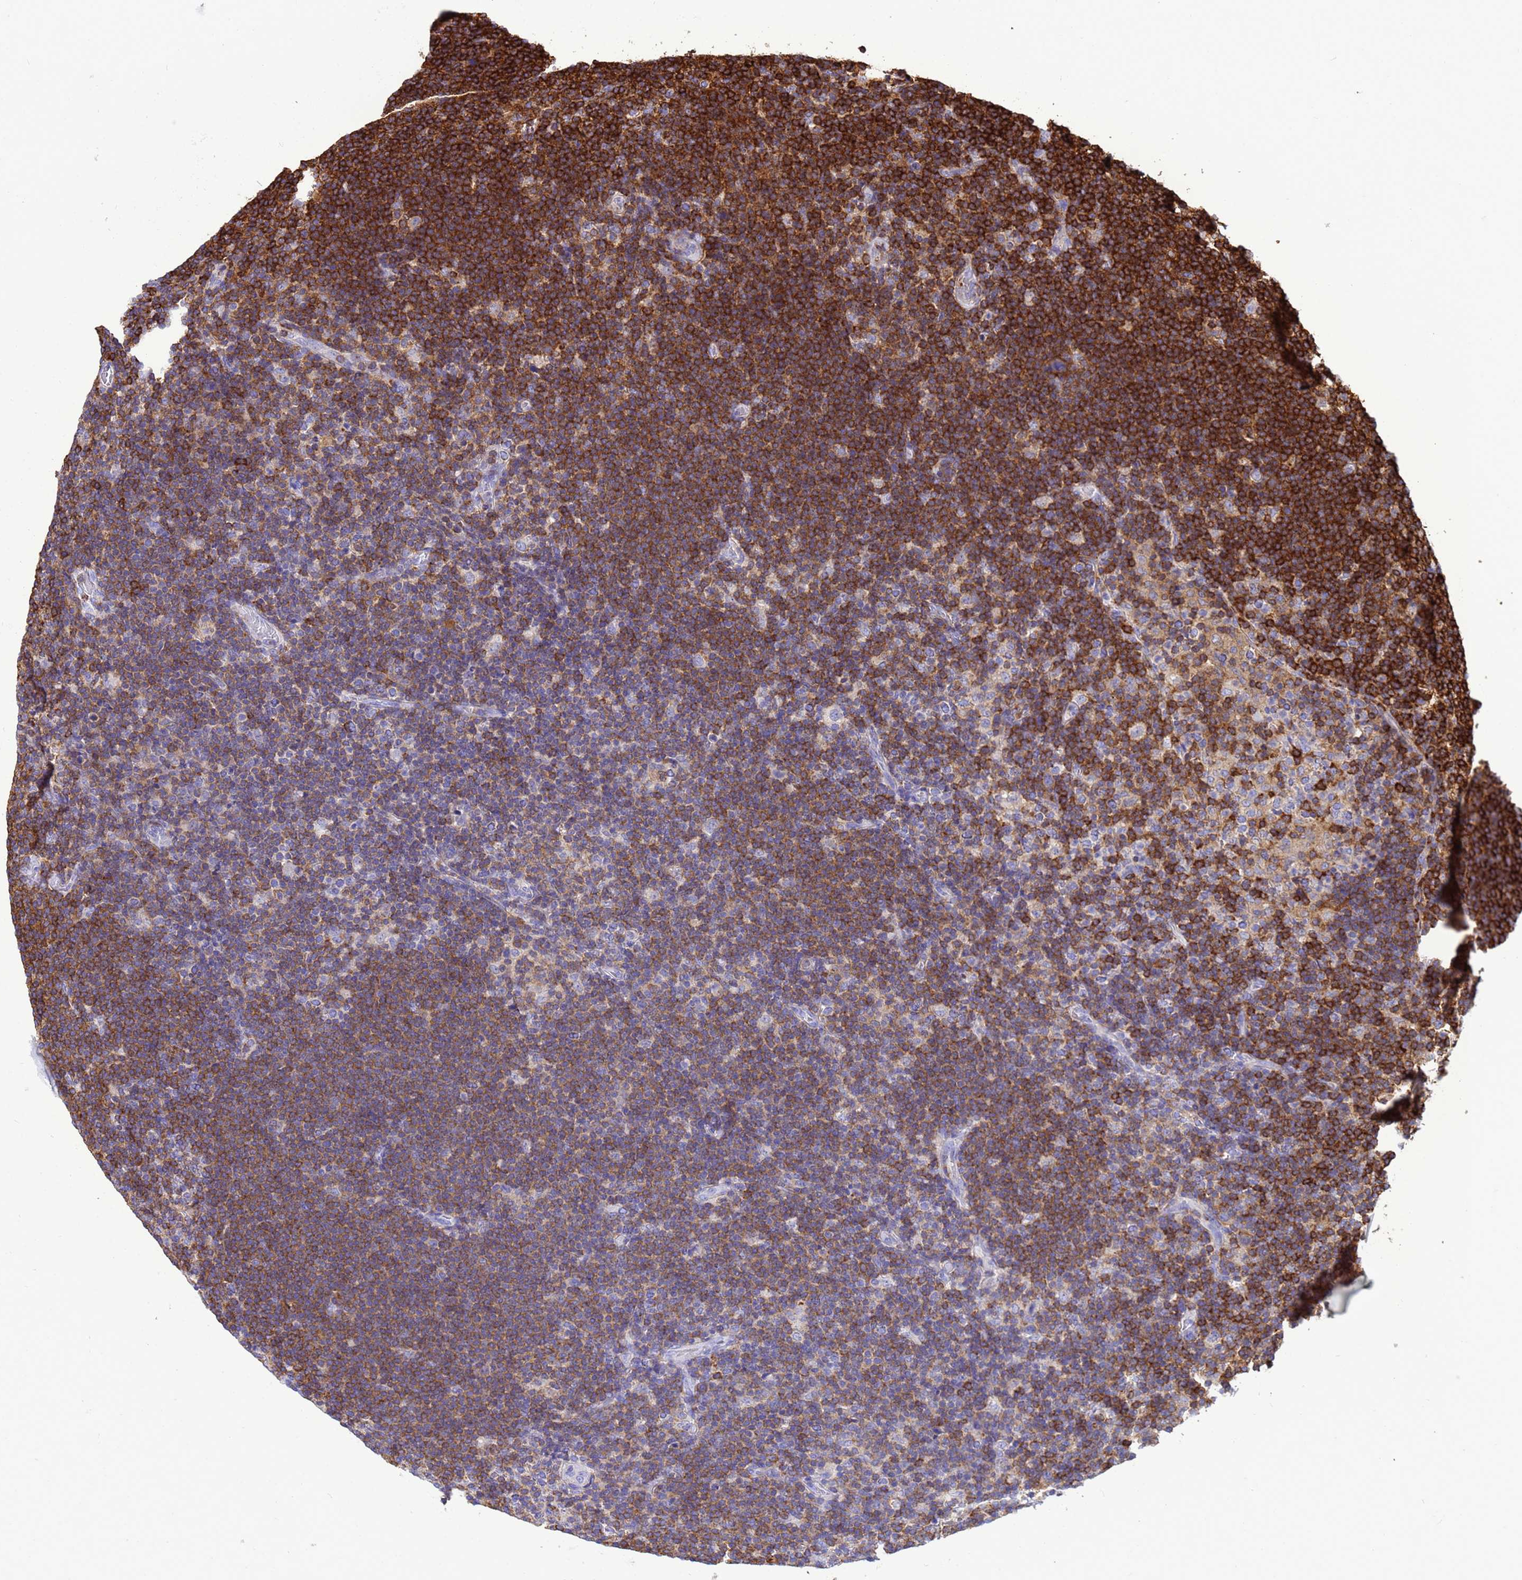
{"staining": {"intensity": "negative", "quantity": "none", "location": "none"}, "tissue": "lymphoma", "cell_type": "Tumor cells", "image_type": "cancer", "snomed": [{"axis": "morphology", "description": "Hodgkin's disease, NOS"}, {"axis": "topography", "description": "Lymph node"}], "caption": "Immunohistochemistry (IHC) histopathology image of neoplastic tissue: lymphoma stained with DAB (3,3'-diaminobenzidine) exhibits no significant protein staining in tumor cells. The staining was performed using DAB (3,3'-diaminobenzidine) to visualize the protein expression in brown, while the nuclei were stained in blue with hematoxylin (Magnification: 20x).", "gene": "EZR", "patient": {"sex": "female", "age": 57}}